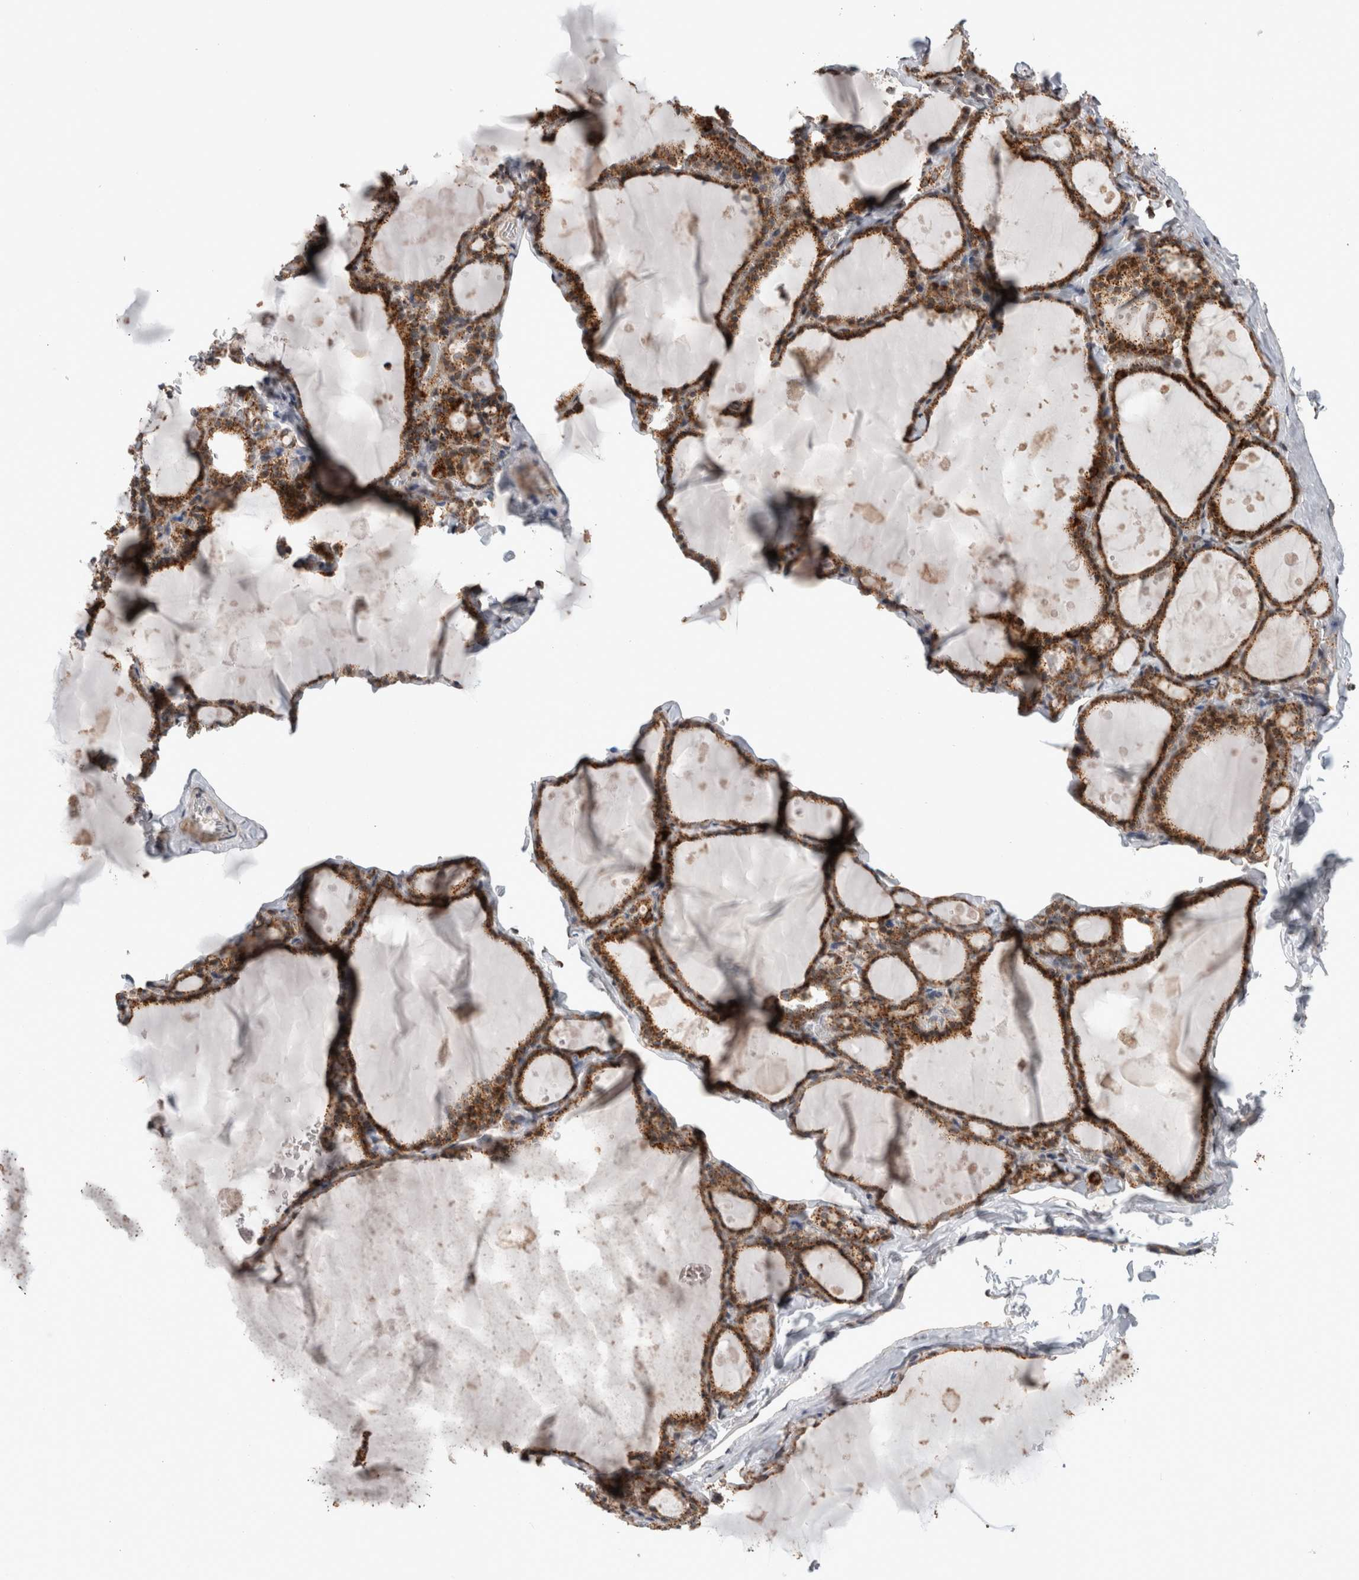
{"staining": {"intensity": "strong", "quantity": ">75%", "location": "cytoplasmic/membranous"}, "tissue": "thyroid gland", "cell_type": "Glandular cells", "image_type": "normal", "snomed": [{"axis": "morphology", "description": "Normal tissue, NOS"}, {"axis": "topography", "description": "Thyroid gland"}], "caption": "Thyroid gland stained for a protein (brown) displays strong cytoplasmic/membranous positive staining in approximately >75% of glandular cells.", "gene": "MRPL37", "patient": {"sex": "male", "age": 56}}